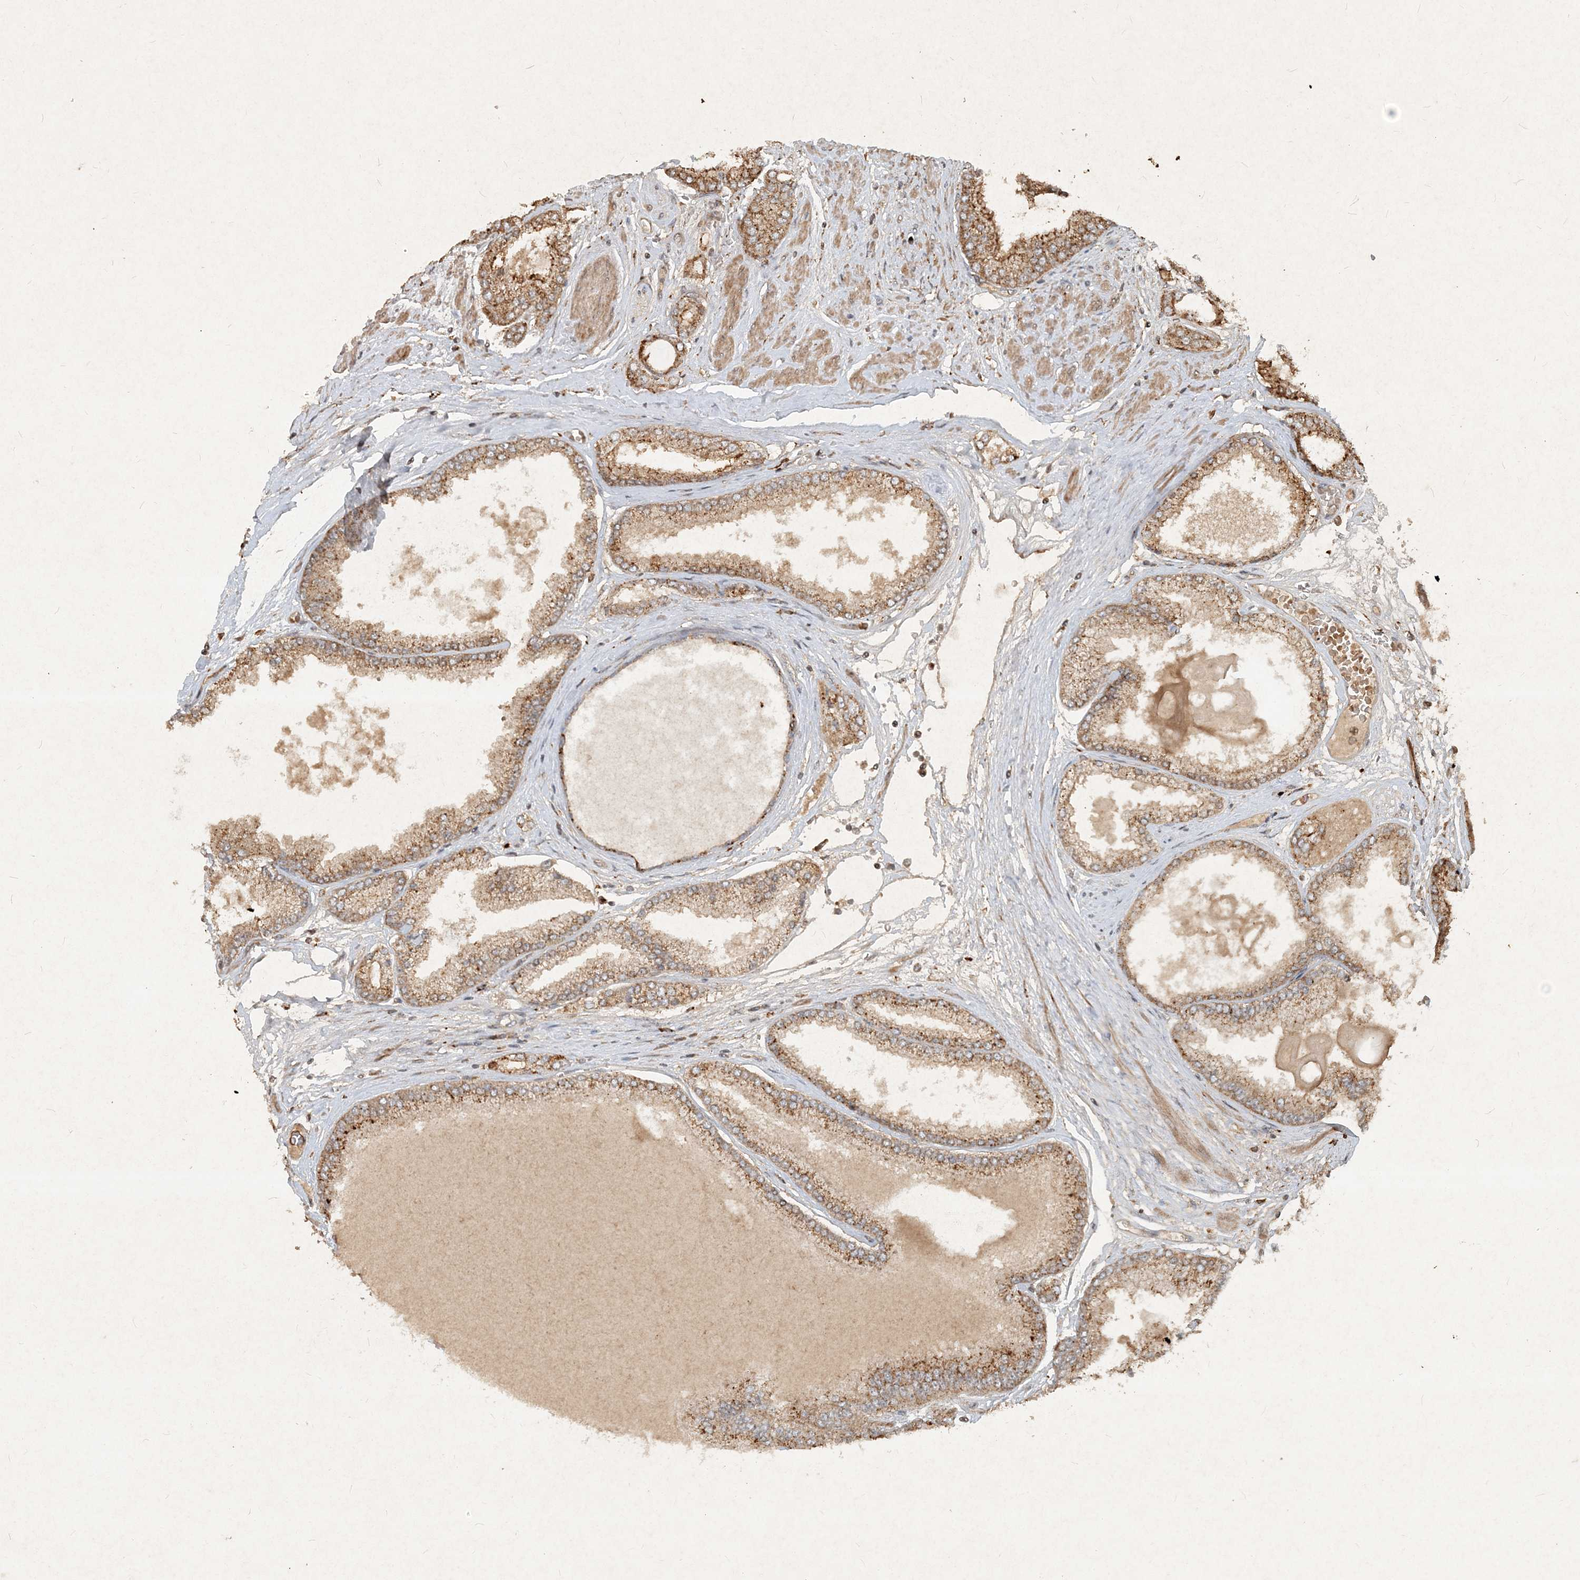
{"staining": {"intensity": "moderate", "quantity": ">75%", "location": "cytoplasmic/membranous"}, "tissue": "prostate cancer", "cell_type": "Tumor cells", "image_type": "cancer", "snomed": [{"axis": "morphology", "description": "Adenocarcinoma, High grade"}, {"axis": "topography", "description": "Prostate"}], "caption": "High-grade adenocarcinoma (prostate) was stained to show a protein in brown. There is medium levels of moderate cytoplasmic/membranous staining in about >75% of tumor cells.", "gene": "NARS1", "patient": {"sex": "male", "age": 59}}